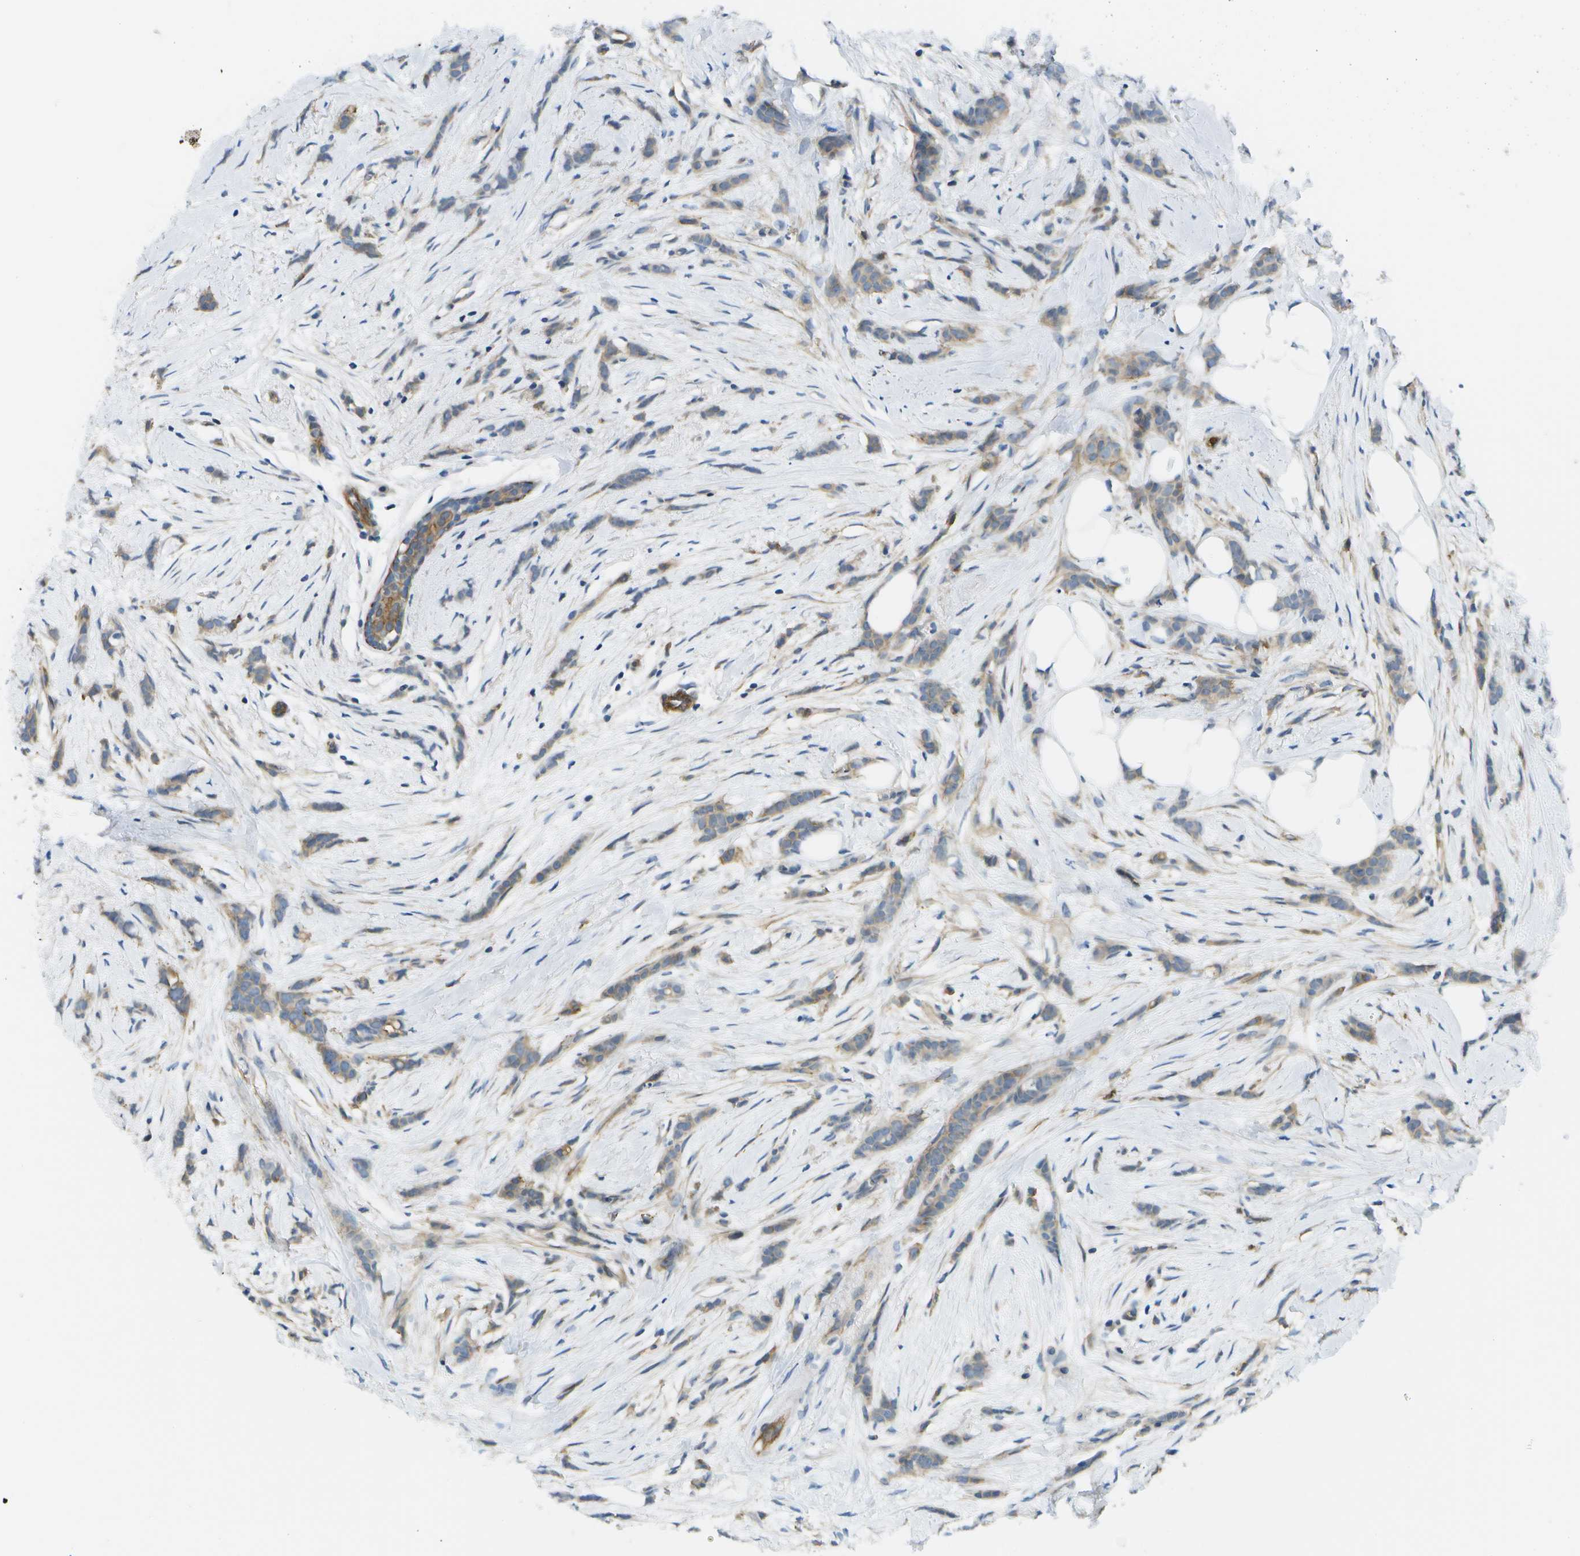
{"staining": {"intensity": "weak", "quantity": "<25%", "location": "cytoplasmic/membranous"}, "tissue": "breast cancer", "cell_type": "Tumor cells", "image_type": "cancer", "snomed": [{"axis": "morphology", "description": "Lobular carcinoma, in situ"}, {"axis": "morphology", "description": "Lobular carcinoma"}, {"axis": "topography", "description": "Breast"}], "caption": "This is an immunohistochemistry (IHC) histopathology image of human lobular carcinoma (breast). There is no positivity in tumor cells.", "gene": "KIAA0040", "patient": {"sex": "female", "age": 41}}